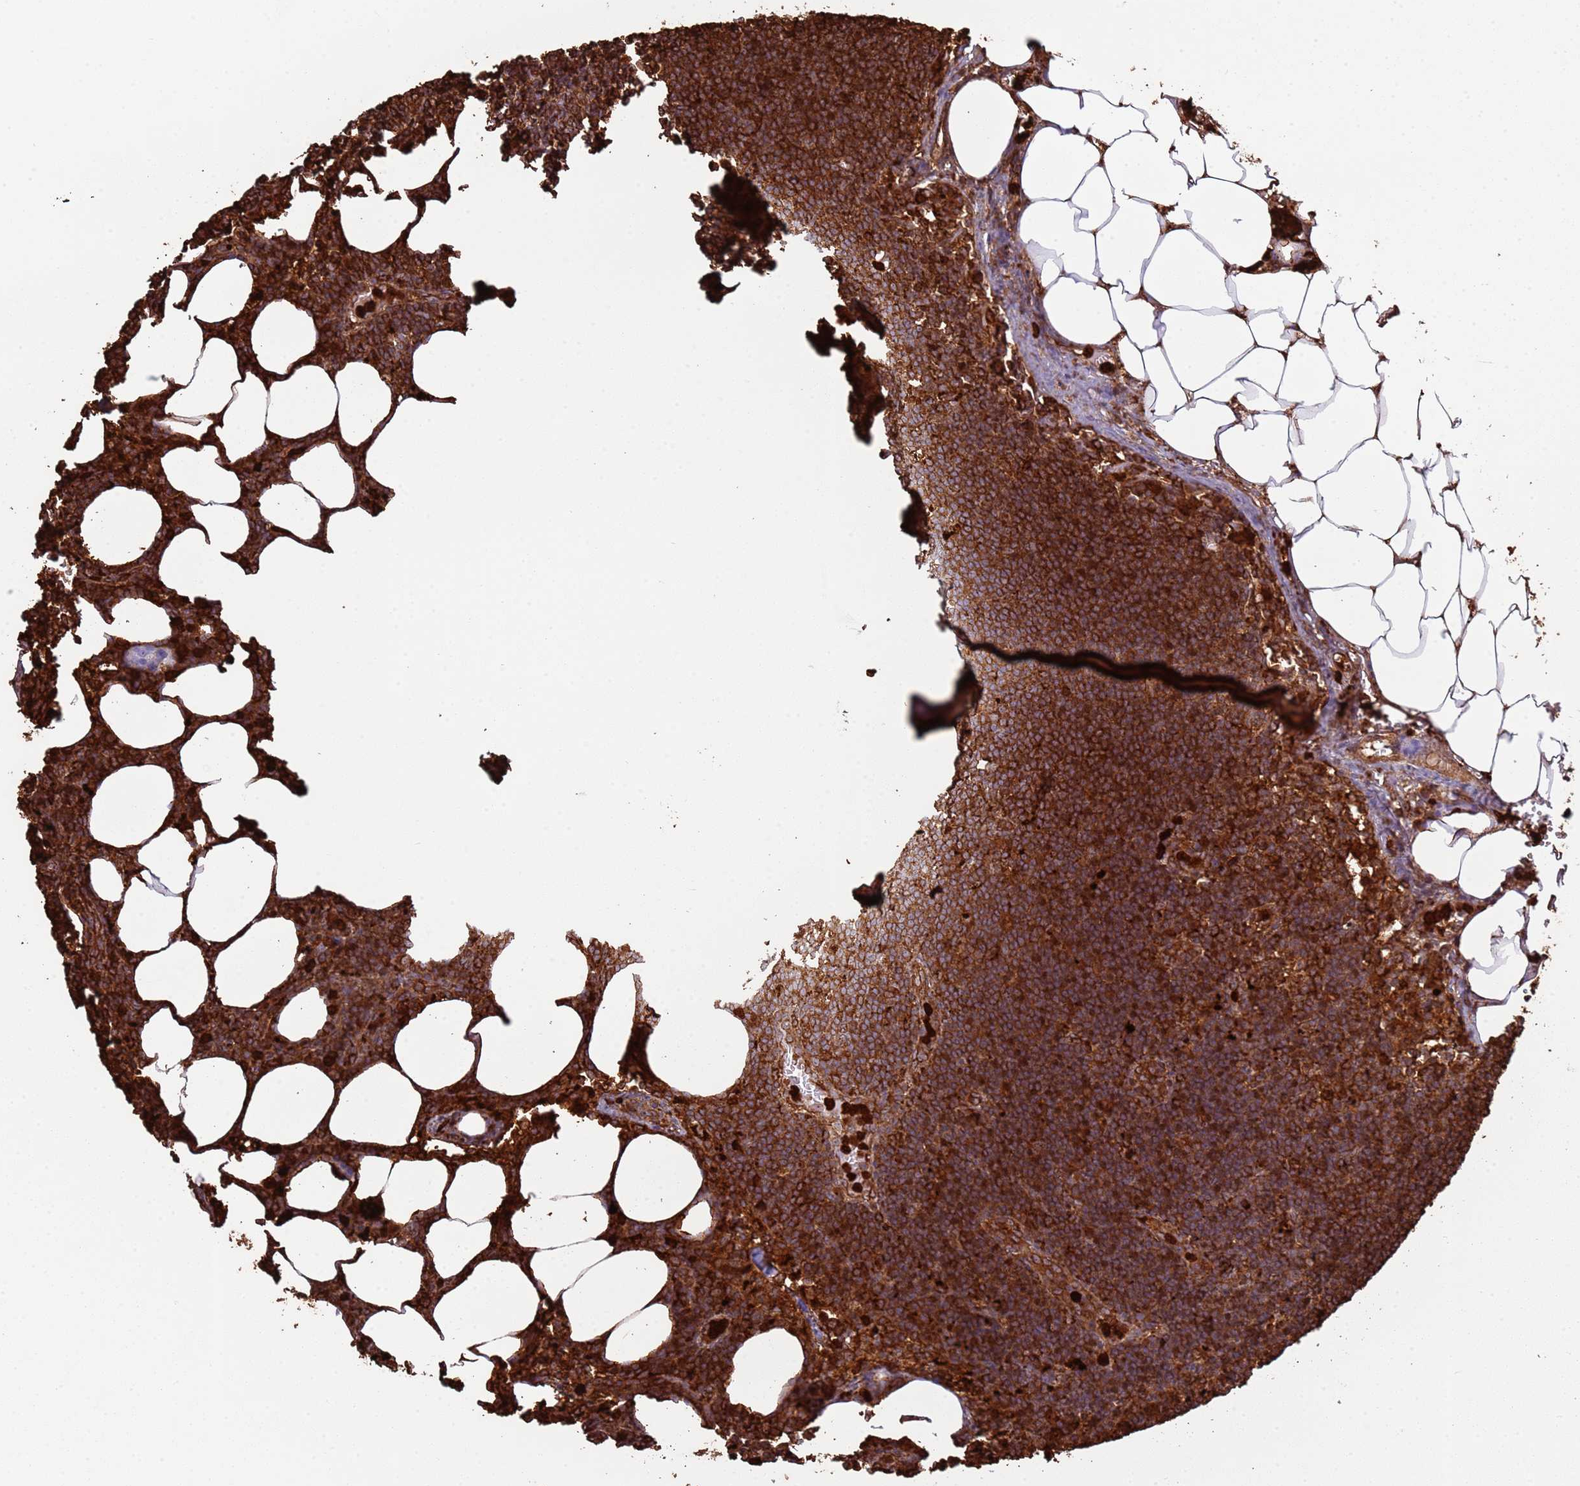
{"staining": {"intensity": "strong", "quantity": ">75%", "location": "cytoplasmic/membranous"}, "tissue": "lymph node", "cell_type": "Germinal center cells", "image_type": "normal", "snomed": [{"axis": "morphology", "description": "Normal tissue, NOS"}, {"axis": "topography", "description": "Lymph node"}], "caption": "Immunohistochemical staining of benign human lymph node shows high levels of strong cytoplasmic/membranous positivity in about >75% of germinal center cells. Ihc stains the protein in brown and the nuclei are stained blue.", "gene": "NDUFAF4", "patient": {"sex": "female", "age": 30}}